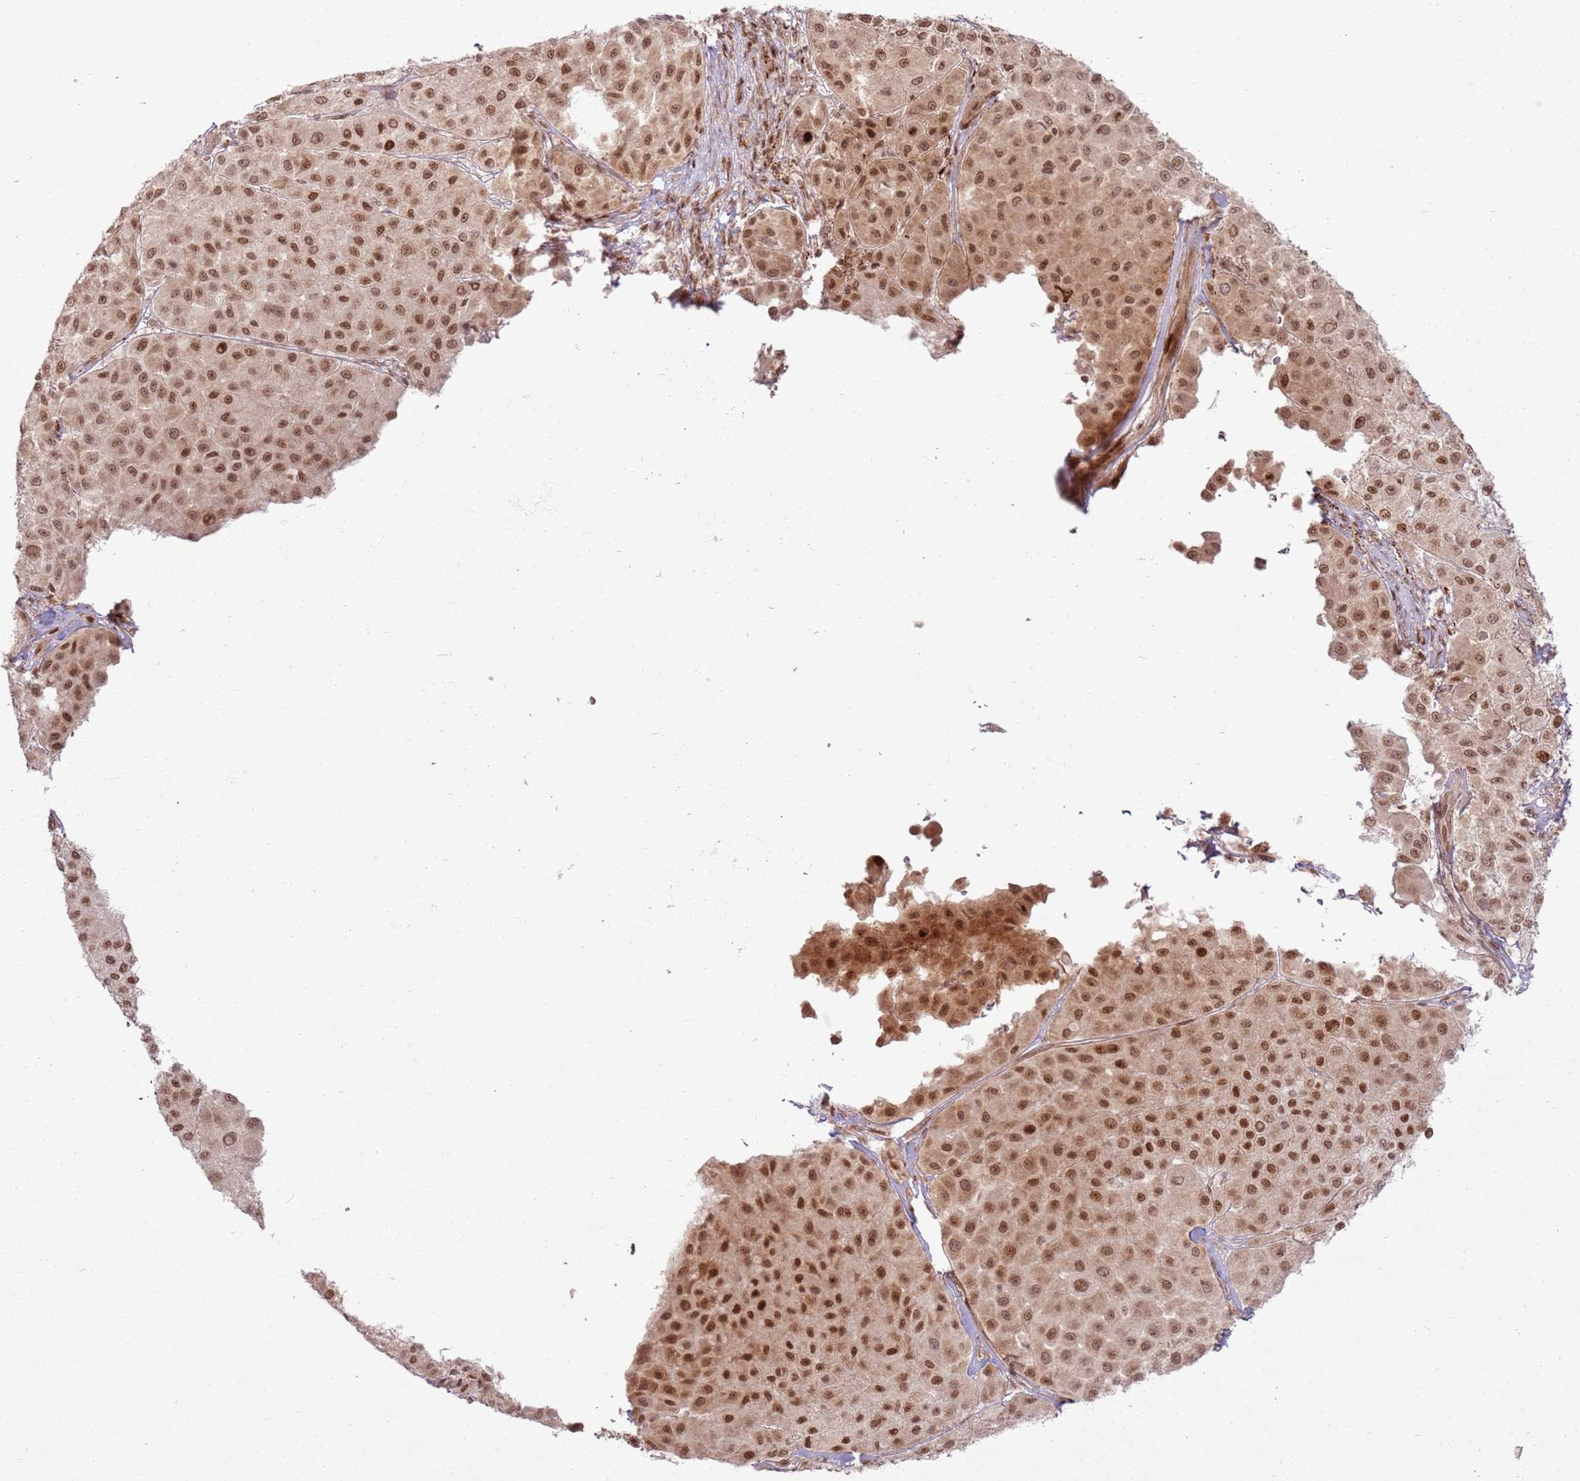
{"staining": {"intensity": "moderate", "quantity": ">75%", "location": "nuclear"}, "tissue": "melanoma", "cell_type": "Tumor cells", "image_type": "cancer", "snomed": [{"axis": "morphology", "description": "Malignant melanoma, Metastatic site"}, {"axis": "topography", "description": "Smooth muscle"}], "caption": "The micrograph displays immunohistochemical staining of malignant melanoma (metastatic site). There is moderate nuclear expression is appreciated in approximately >75% of tumor cells.", "gene": "KLHL36", "patient": {"sex": "male", "age": 41}}